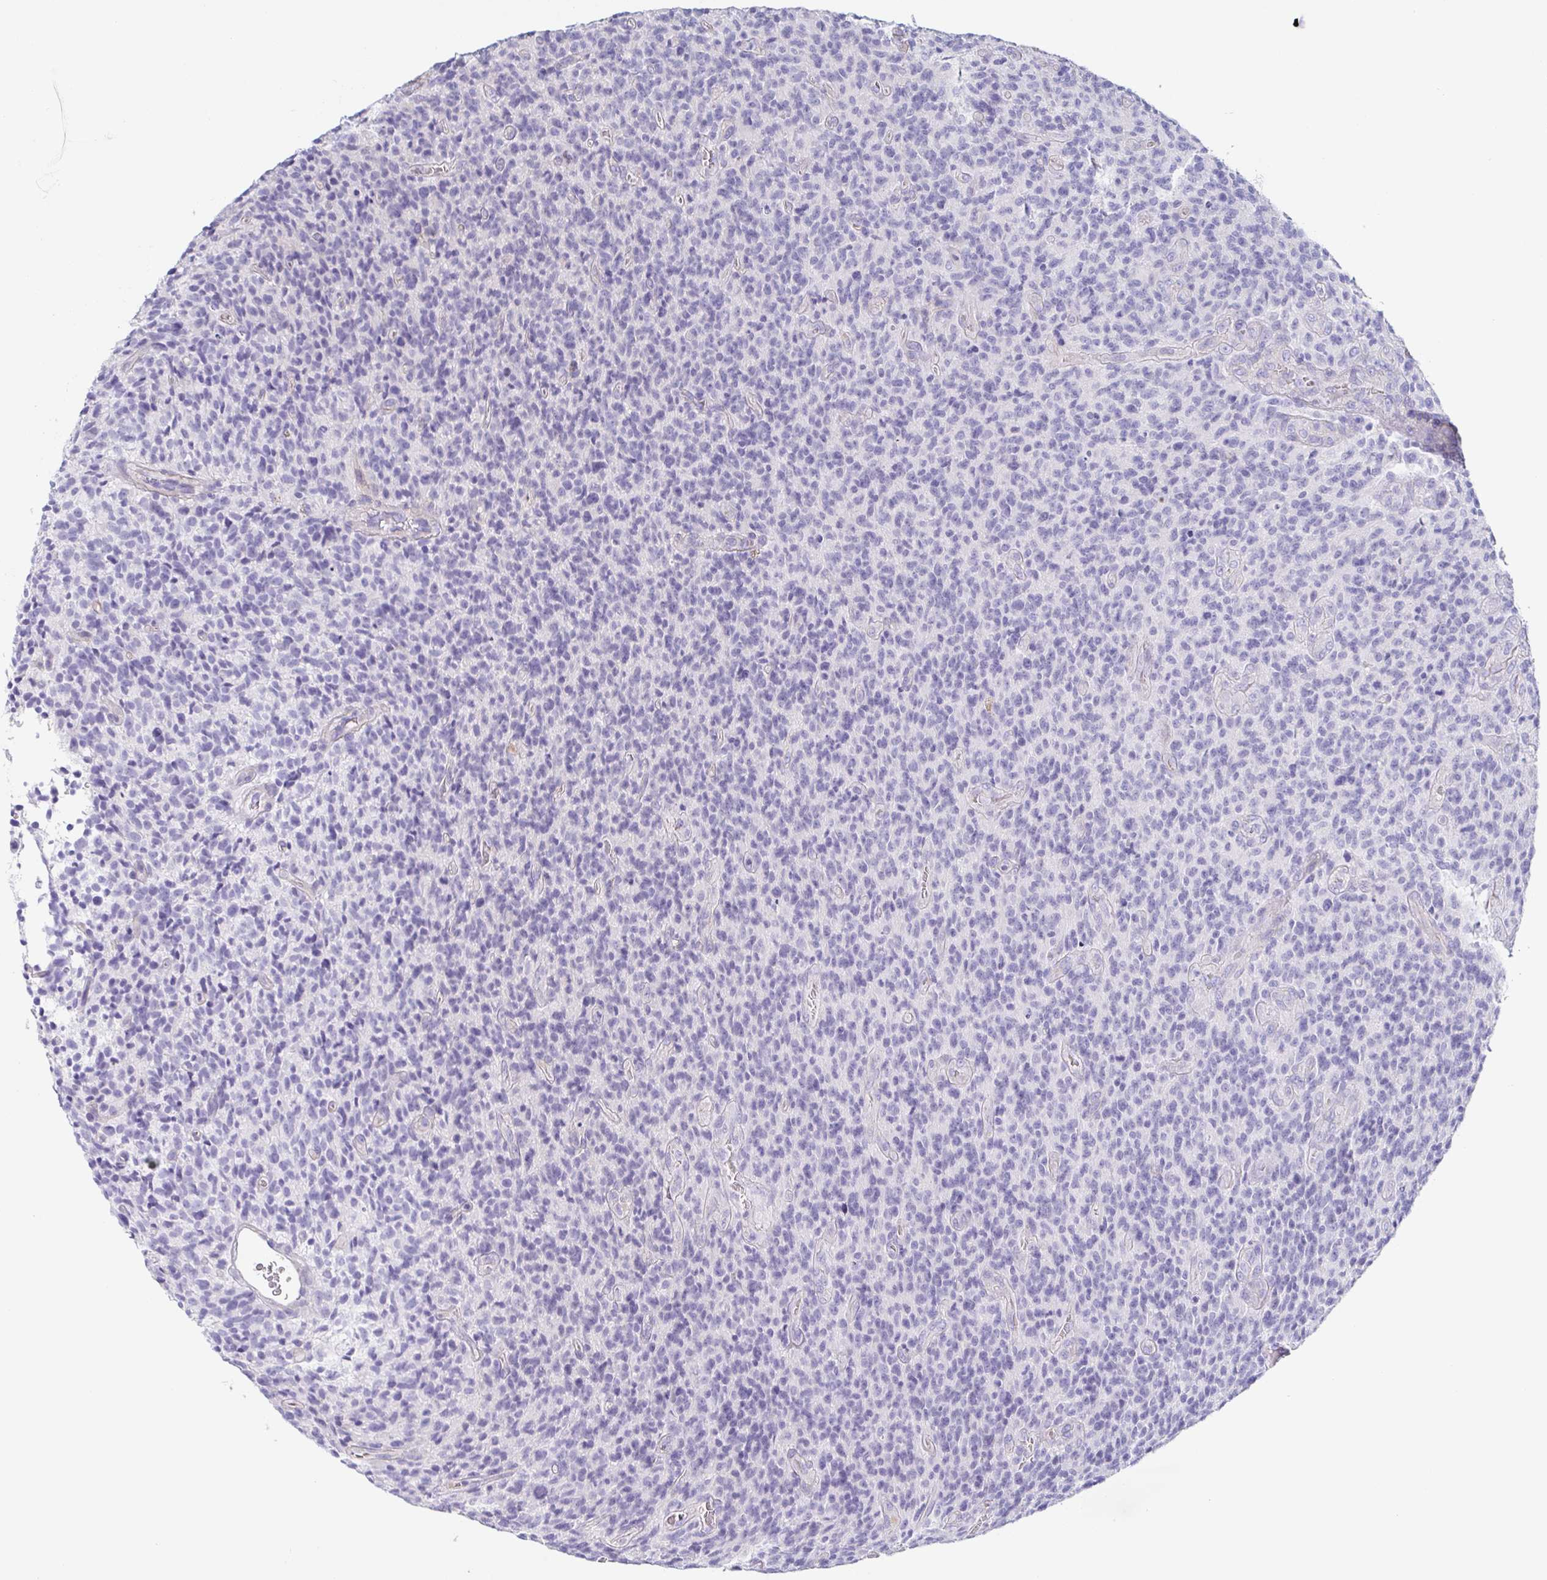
{"staining": {"intensity": "negative", "quantity": "none", "location": "none"}, "tissue": "glioma", "cell_type": "Tumor cells", "image_type": "cancer", "snomed": [{"axis": "morphology", "description": "Glioma, malignant, High grade"}, {"axis": "topography", "description": "Brain"}], "caption": "A photomicrograph of glioma stained for a protein reveals no brown staining in tumor cells.", "gene": "PRR4", "patient": {"sex": "male", "age": 76}}